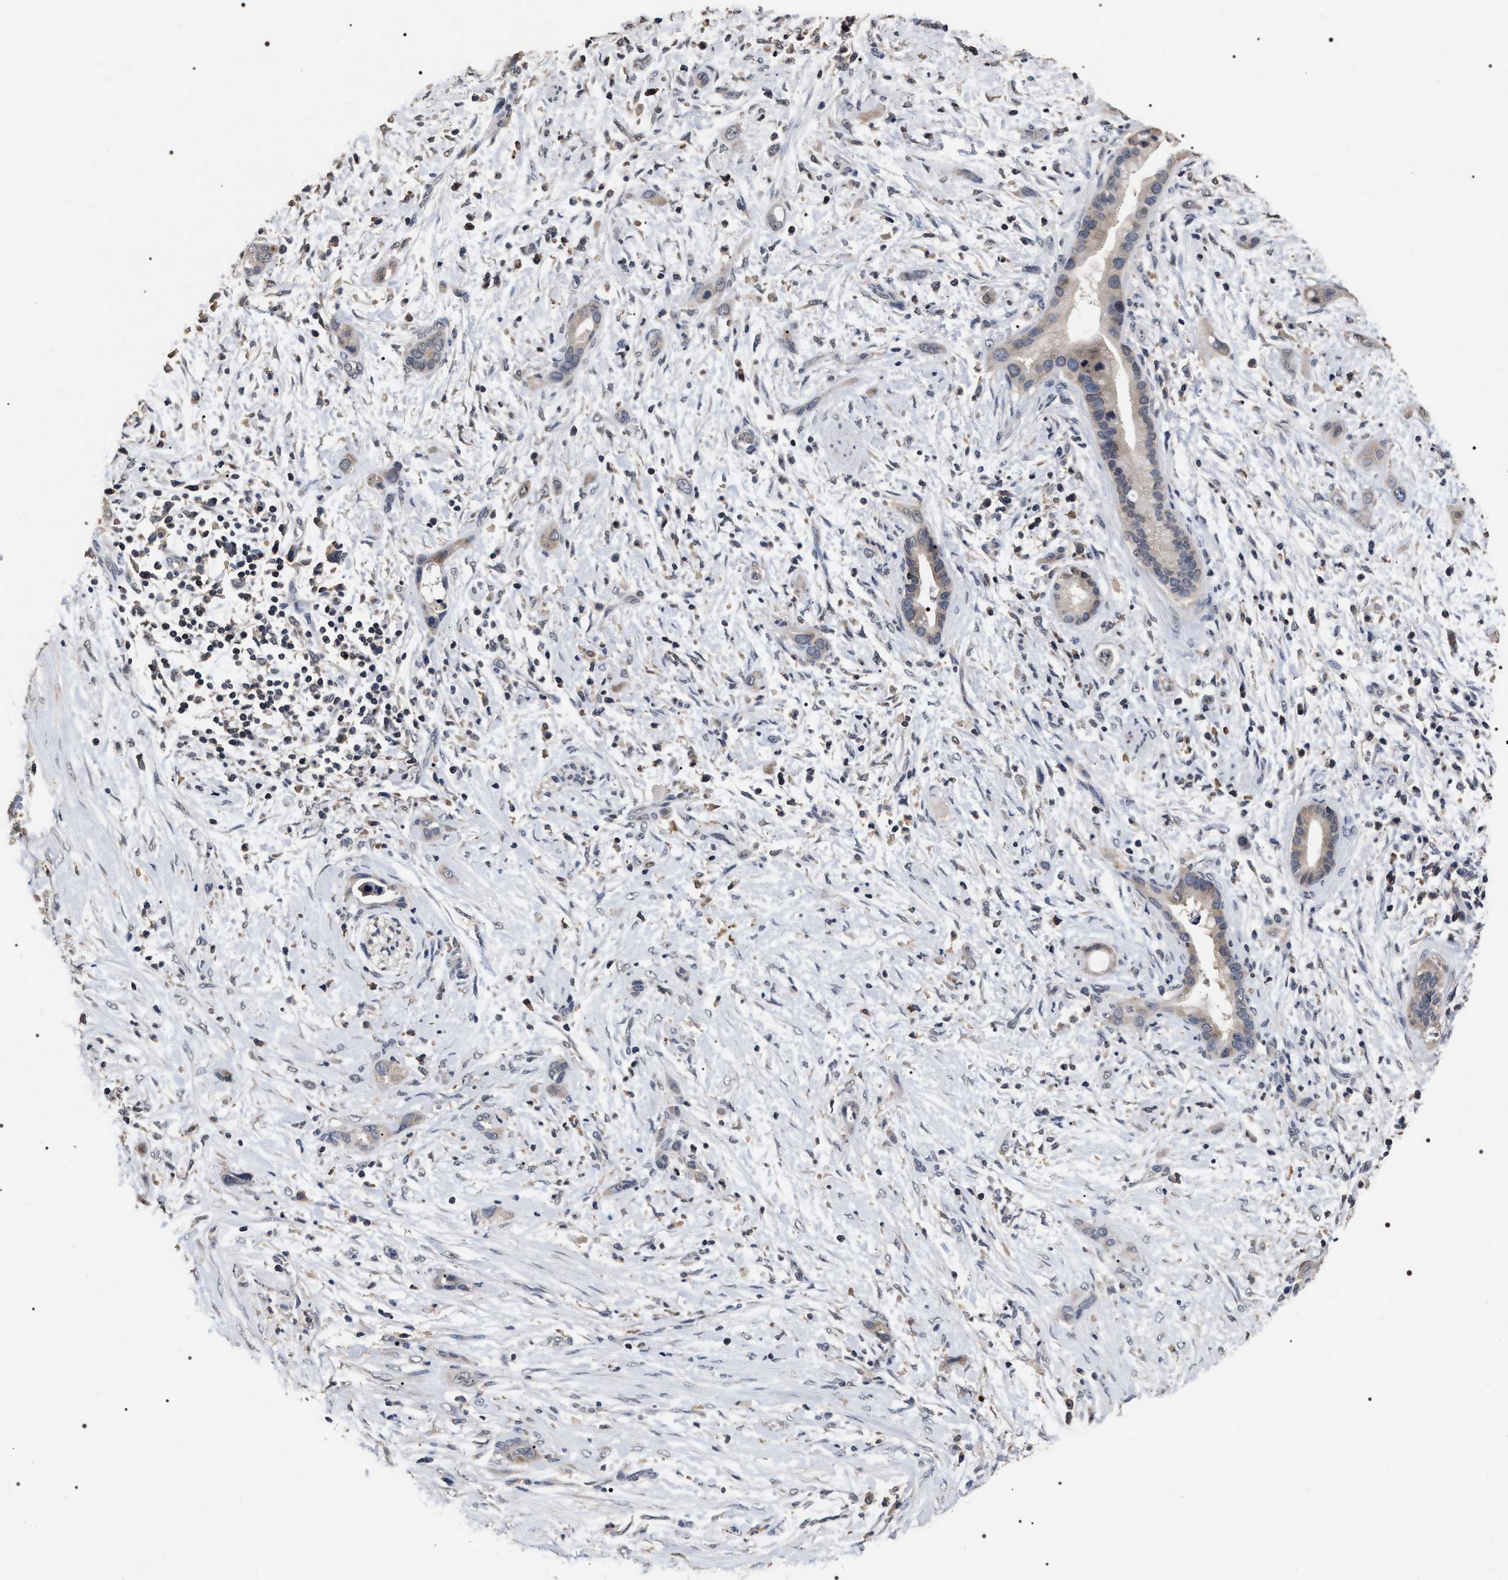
{"staining": {"intensity": "weak", "quantity": "<25%", "location": "cytoplasmic/membranous"}, "tissue": "pancreatic cancer", "cell_type": "Tumor cells", "image_type": "cancer", "snomed": [{"axis": "morphology", "description": "Adenocarcinoma, NOS"}, {"axis": "topography", "description": "Pancreas"}], "caption": "DAB (3,3'-diaminobenzidine) immunohistochemical staining of human pancreatic adenocarcinoma shows no significant positivity in tumor cells.", "gene": "UPF3A", "patient": {"sex": "male", "age": 59}}